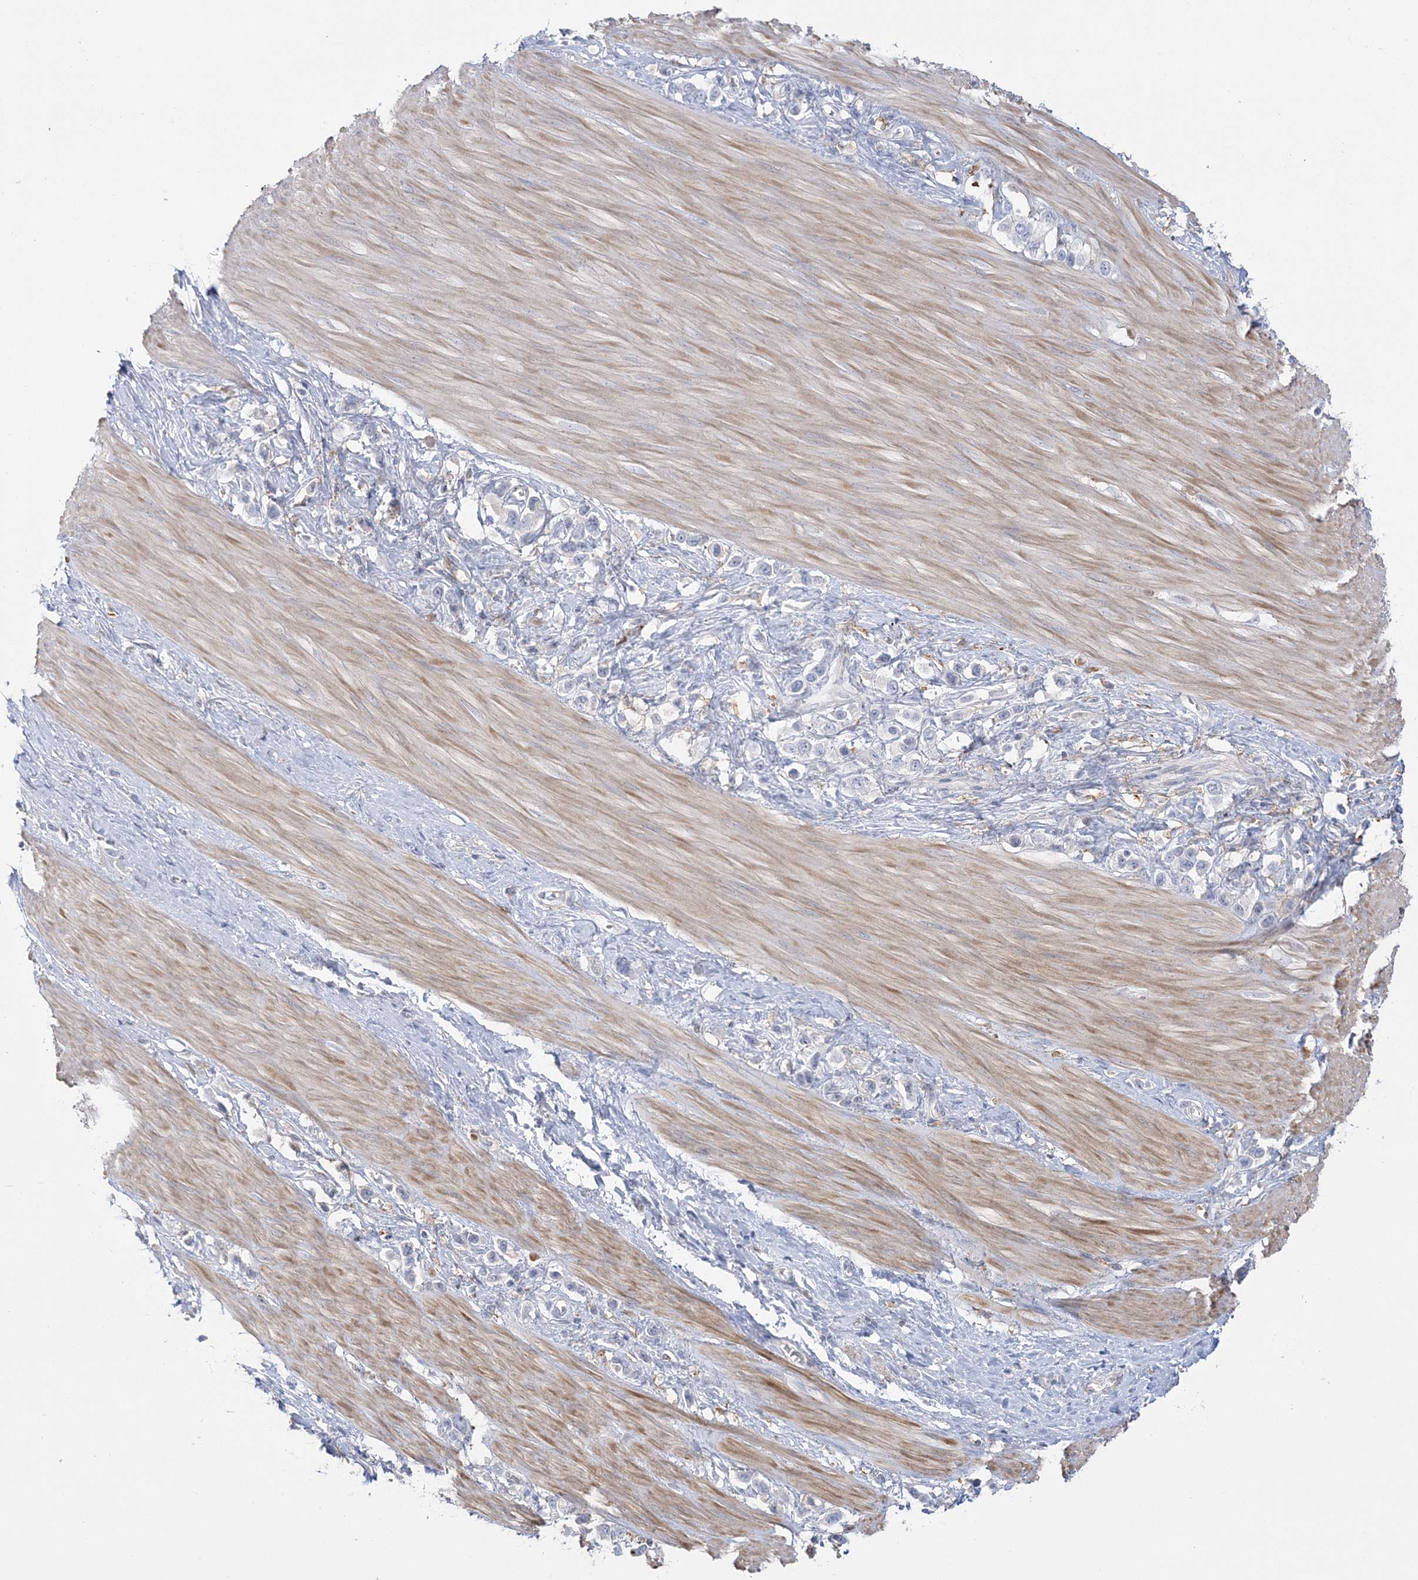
{"staining": {"intensity": "negative", "quantity": "none", "location": "none"}, "tissue": "stomach cancer", "cell_type": "Tumor cells", "image_type": "cancer", "snomed": [{"axis": "morphology", "description": "Adenocarcinoma, NOS"}, {"axis": "topography", "description": "Stomach"}], "caption": "Photomicrograph shows no protein positivity in tumor cells of stomach cancer tissue.", "gene": "HAAO", "patient": {"sex": "female", "age": 65}}